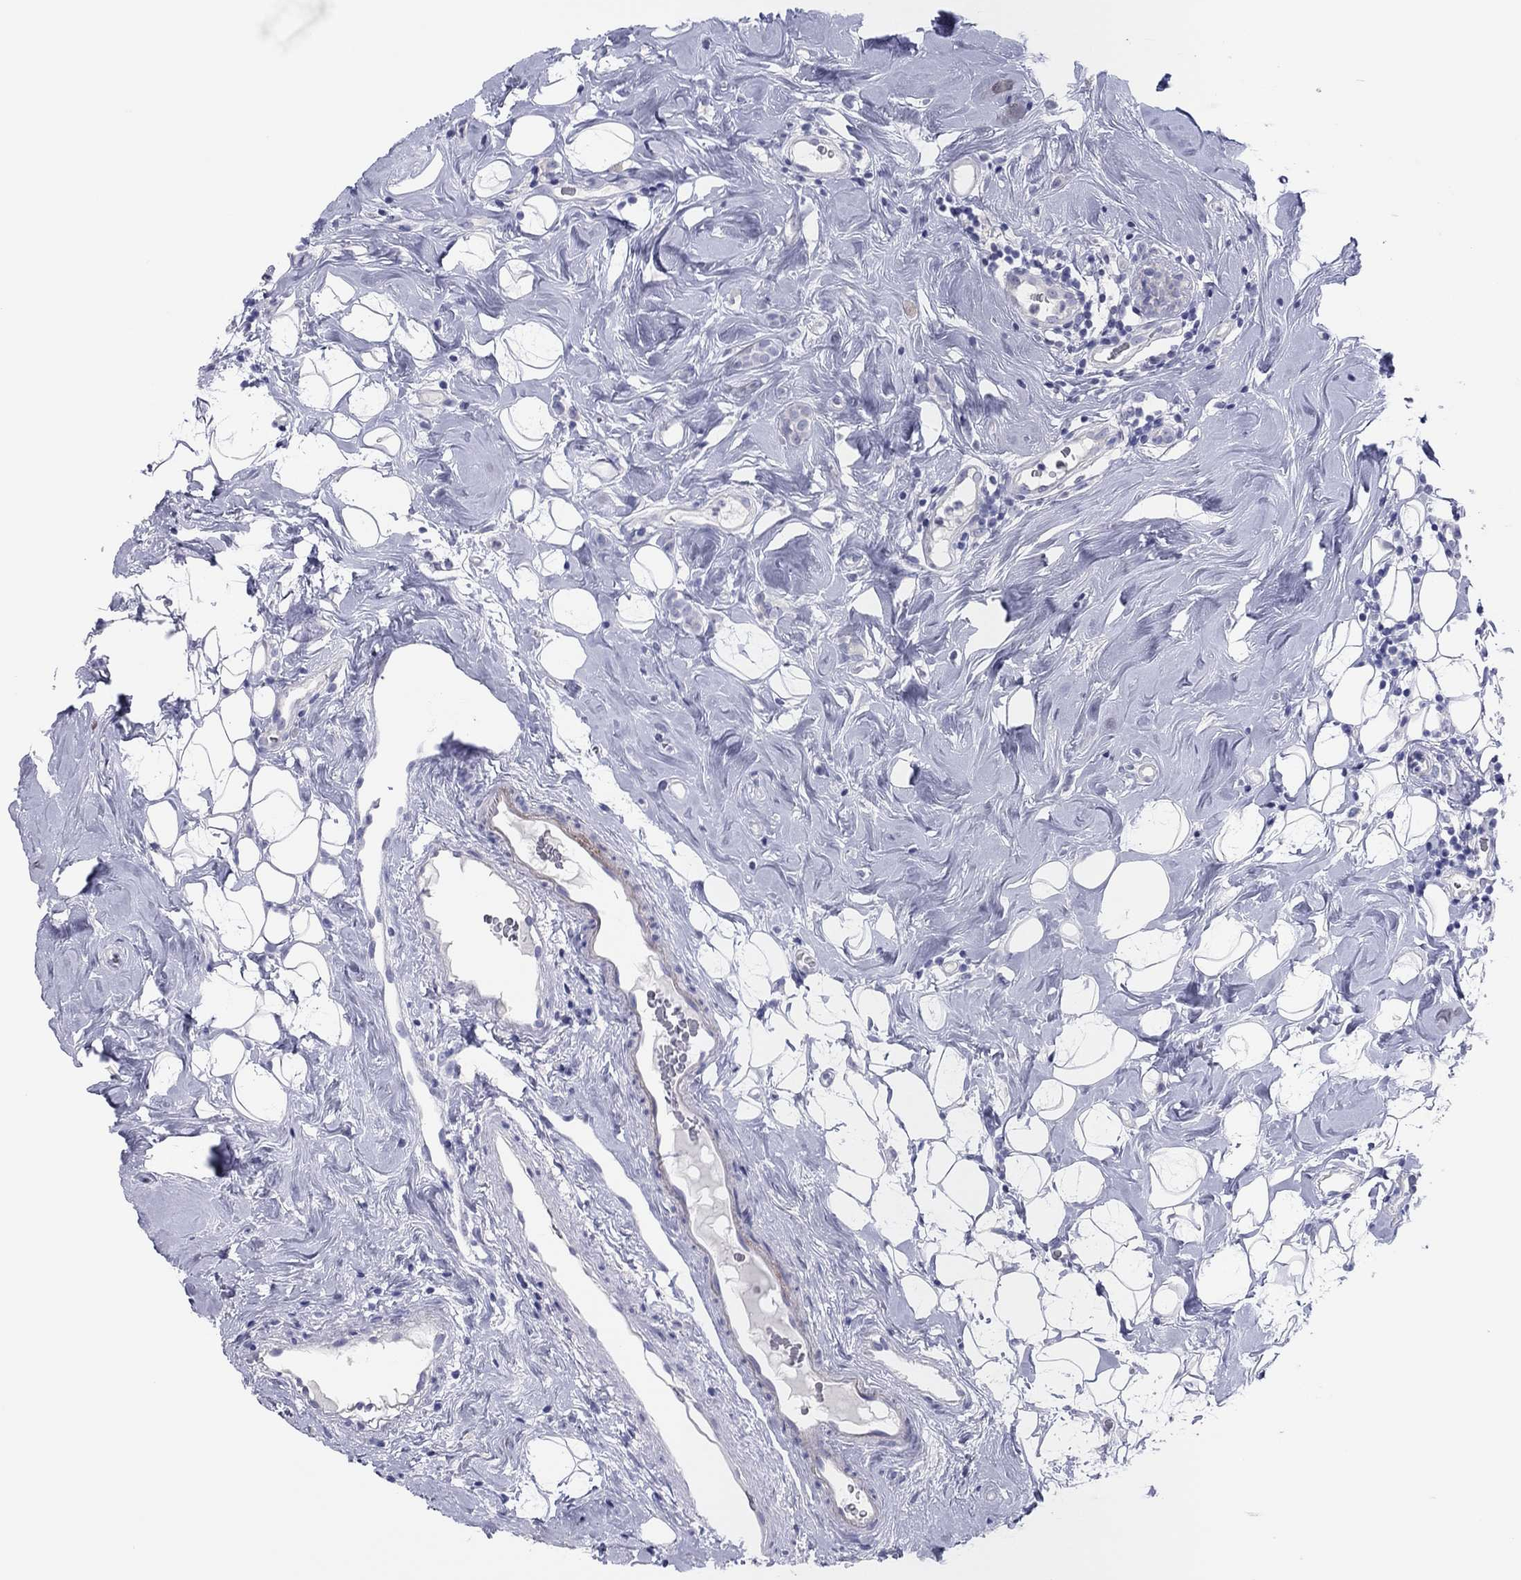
{"staining": {"intensity": "negative", "quantity": "none", "location": "none"}, "tissue": "breast cancer", "cell_type": "Tumor cells", "image_type": "cancer", "snomed": [{"axis": "morphology", "description": "Lobular carcinoma"}, {"axis": "topography", "description": "Breast"}], "caption": "Human breast cancer (lobular carcinoma) stained for a protein using IHC displays no positivity in tumor cells.", "gene": "CPNE6", "patient": {"sex": "female", "age": 49}}